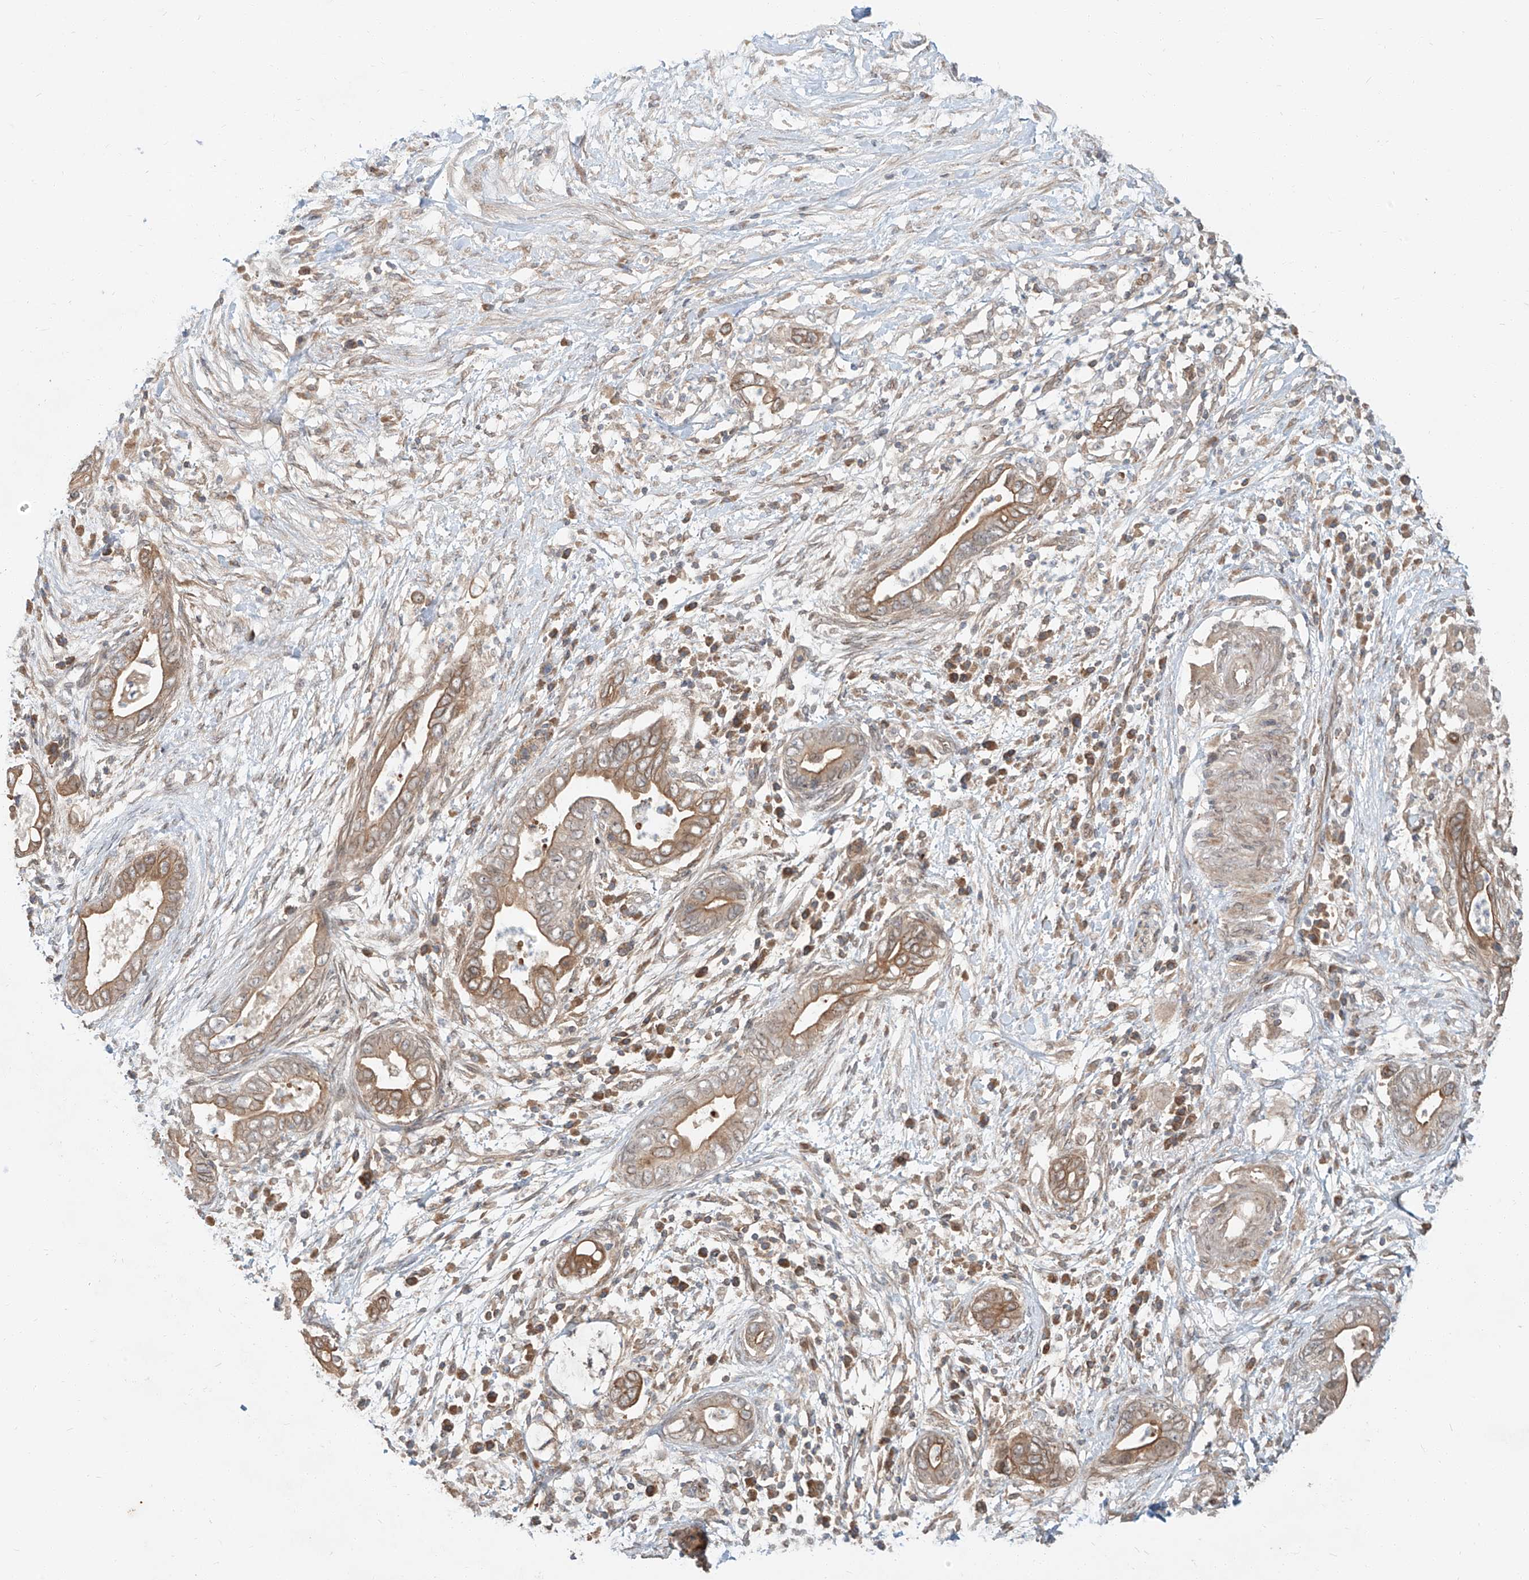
{"staining": {"intensity": "moderate", "quantity": ">75%", "location": "cytoplasmic/membranous"}, "tissue": "pancreatic cancer", "cell_type": "Tumor cells", "image_type": "cancer", "snomed": [{"axis": "morphology", "description": "Adenocarcinoma, NOS"}, {"axis": "topography", "description": "Pancreas"}], "caption": "Protein staining of pancreatic adenocarcinoma tissue displays moderate cytoplasmic/membranous expression in approximately >75% of tumor cells. Nuclei are stained in blue.", "gene": "STX19", "patient": {"sex": "male", "age": 75}}